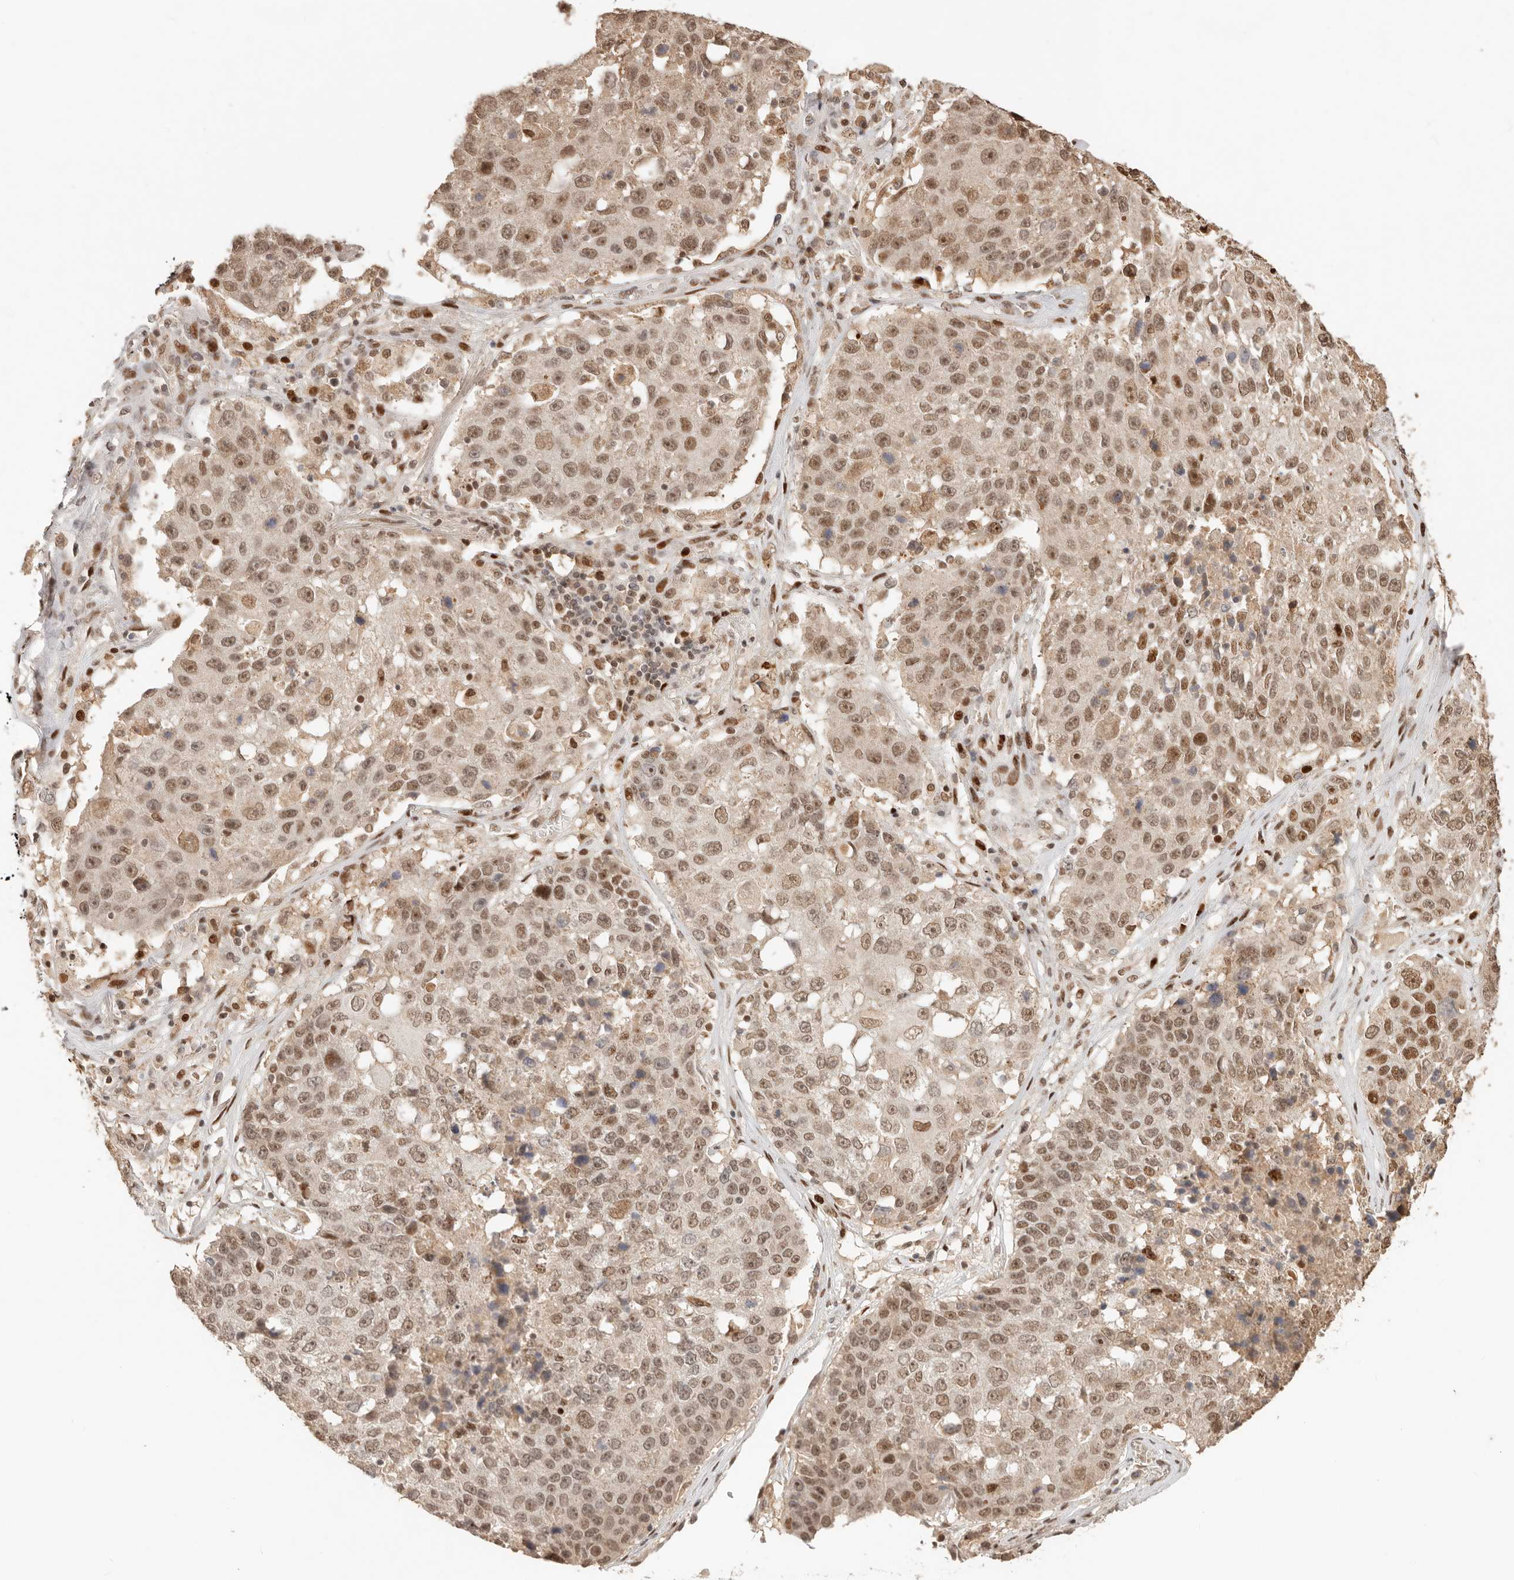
{"staining": {"intensity": "moderate", "quantity": ">75%", "location": "nuclear"}, "tissue": "lung cancer", "cell_type": "Tumor cells", "image_type": "cancer", "snomed": [{"axis": "morphology", "description": "Squamous cell carcinoma, NOS"}, {"axis": "topography", "description": "Lung"}], "caption": "DAB (3,3'-diaminobenzidine) immunohistochemical staining of lung cancer shows moderate nuclear protein expression in approximately >75% of tumor cells.", "gene": "NPAS2", "patient": {"sex": "male", "age": 61}}